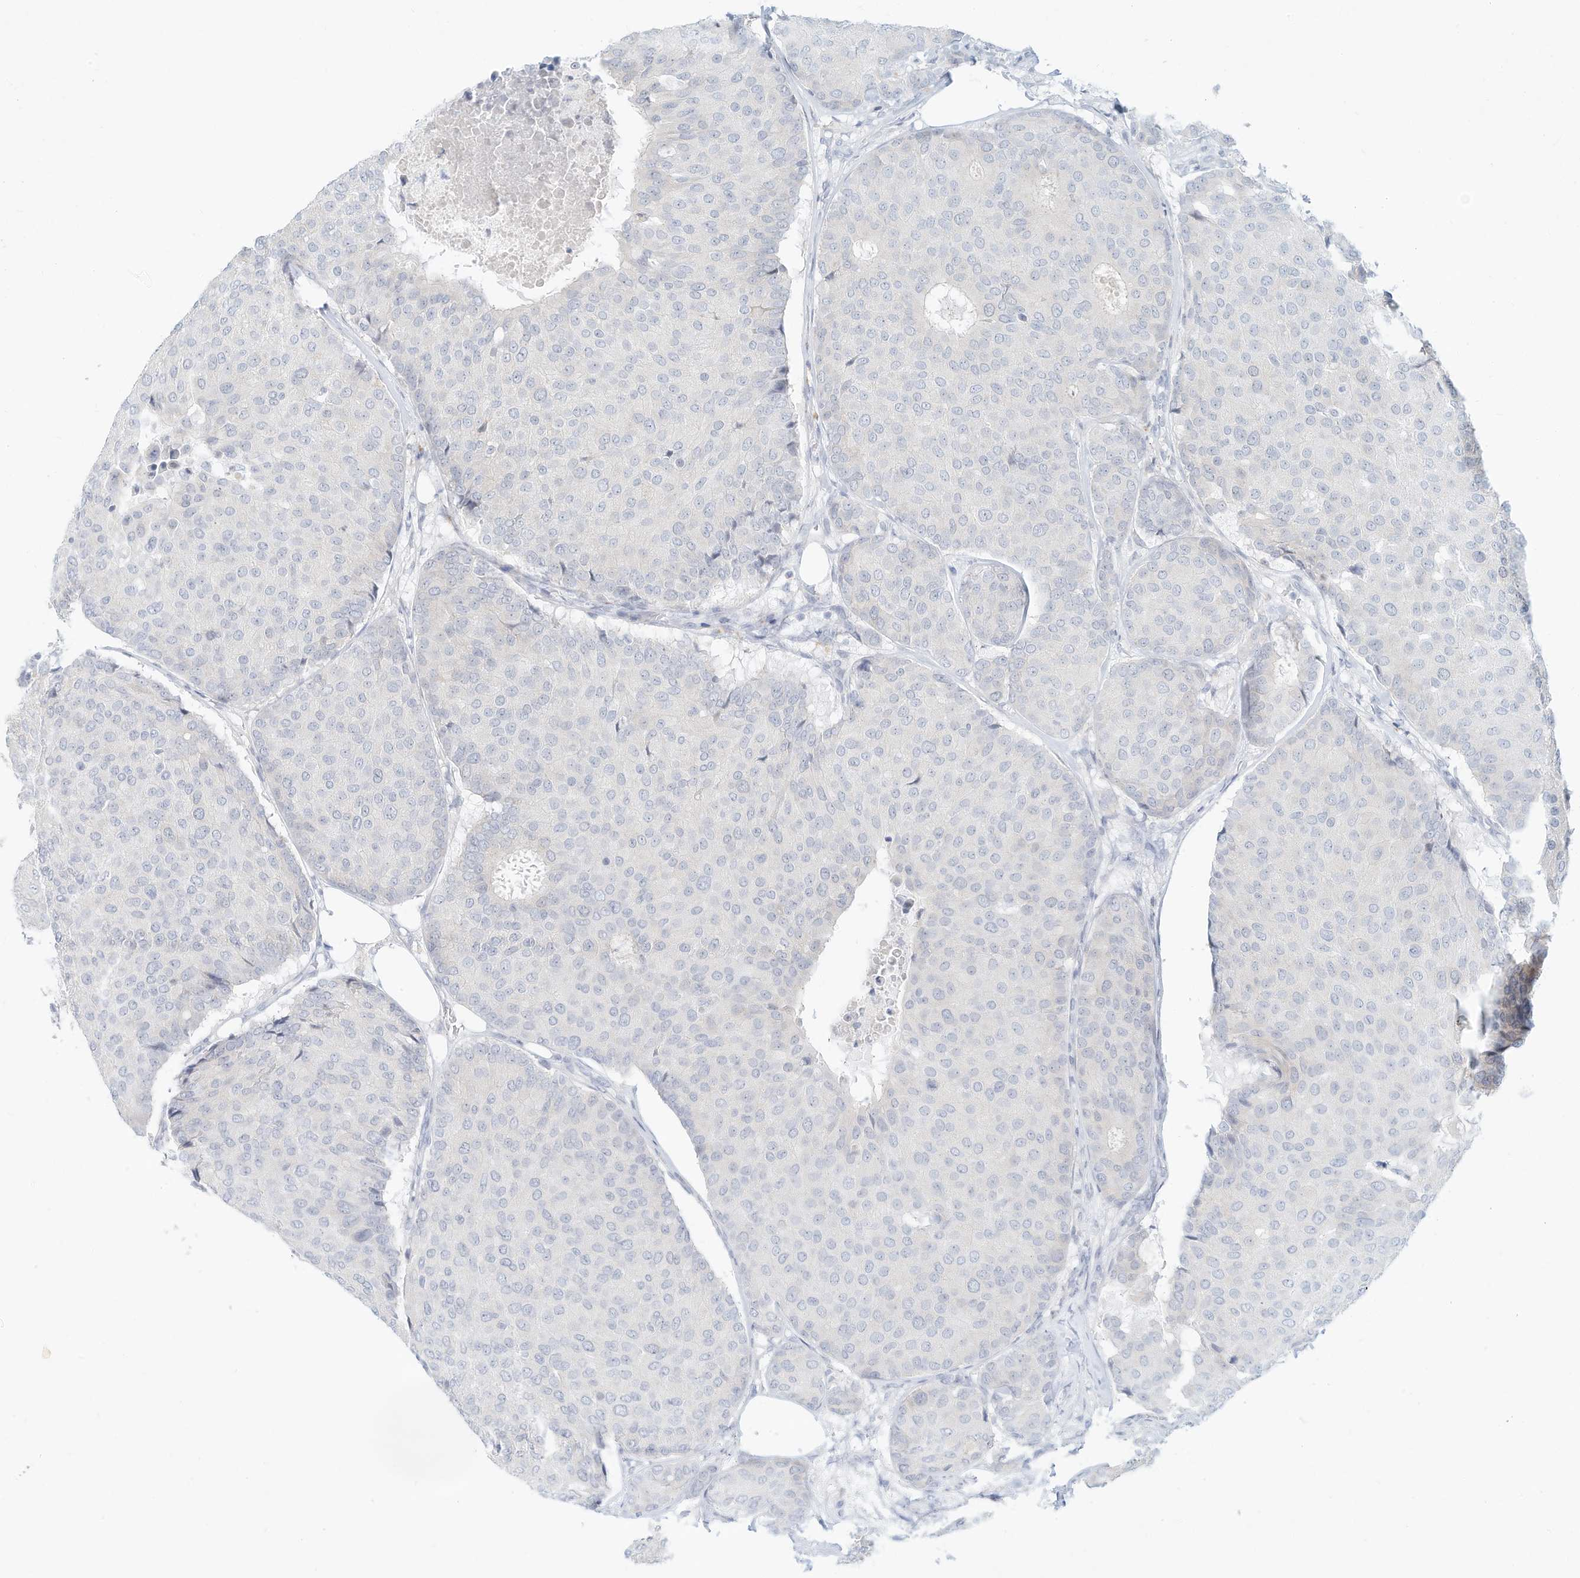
{"staining": {"intensity": "negative", "quantity": "none", "location": "none"}, "tissue": "breast cancer", "cell_type": "Tumor cells", "image_type": "cancer", "snomed": [{"axis": "morphology", "description": "Duct carcinoma"}, {"axis": "topography", "description": "Breast"}], "caption": "DAB immunohistochemical staining of breast invasive ductal carcinoma shows no significant positivity in tumor cells.", "gene": "PAK6", "patient": {"sex": "female", "age": 75}}